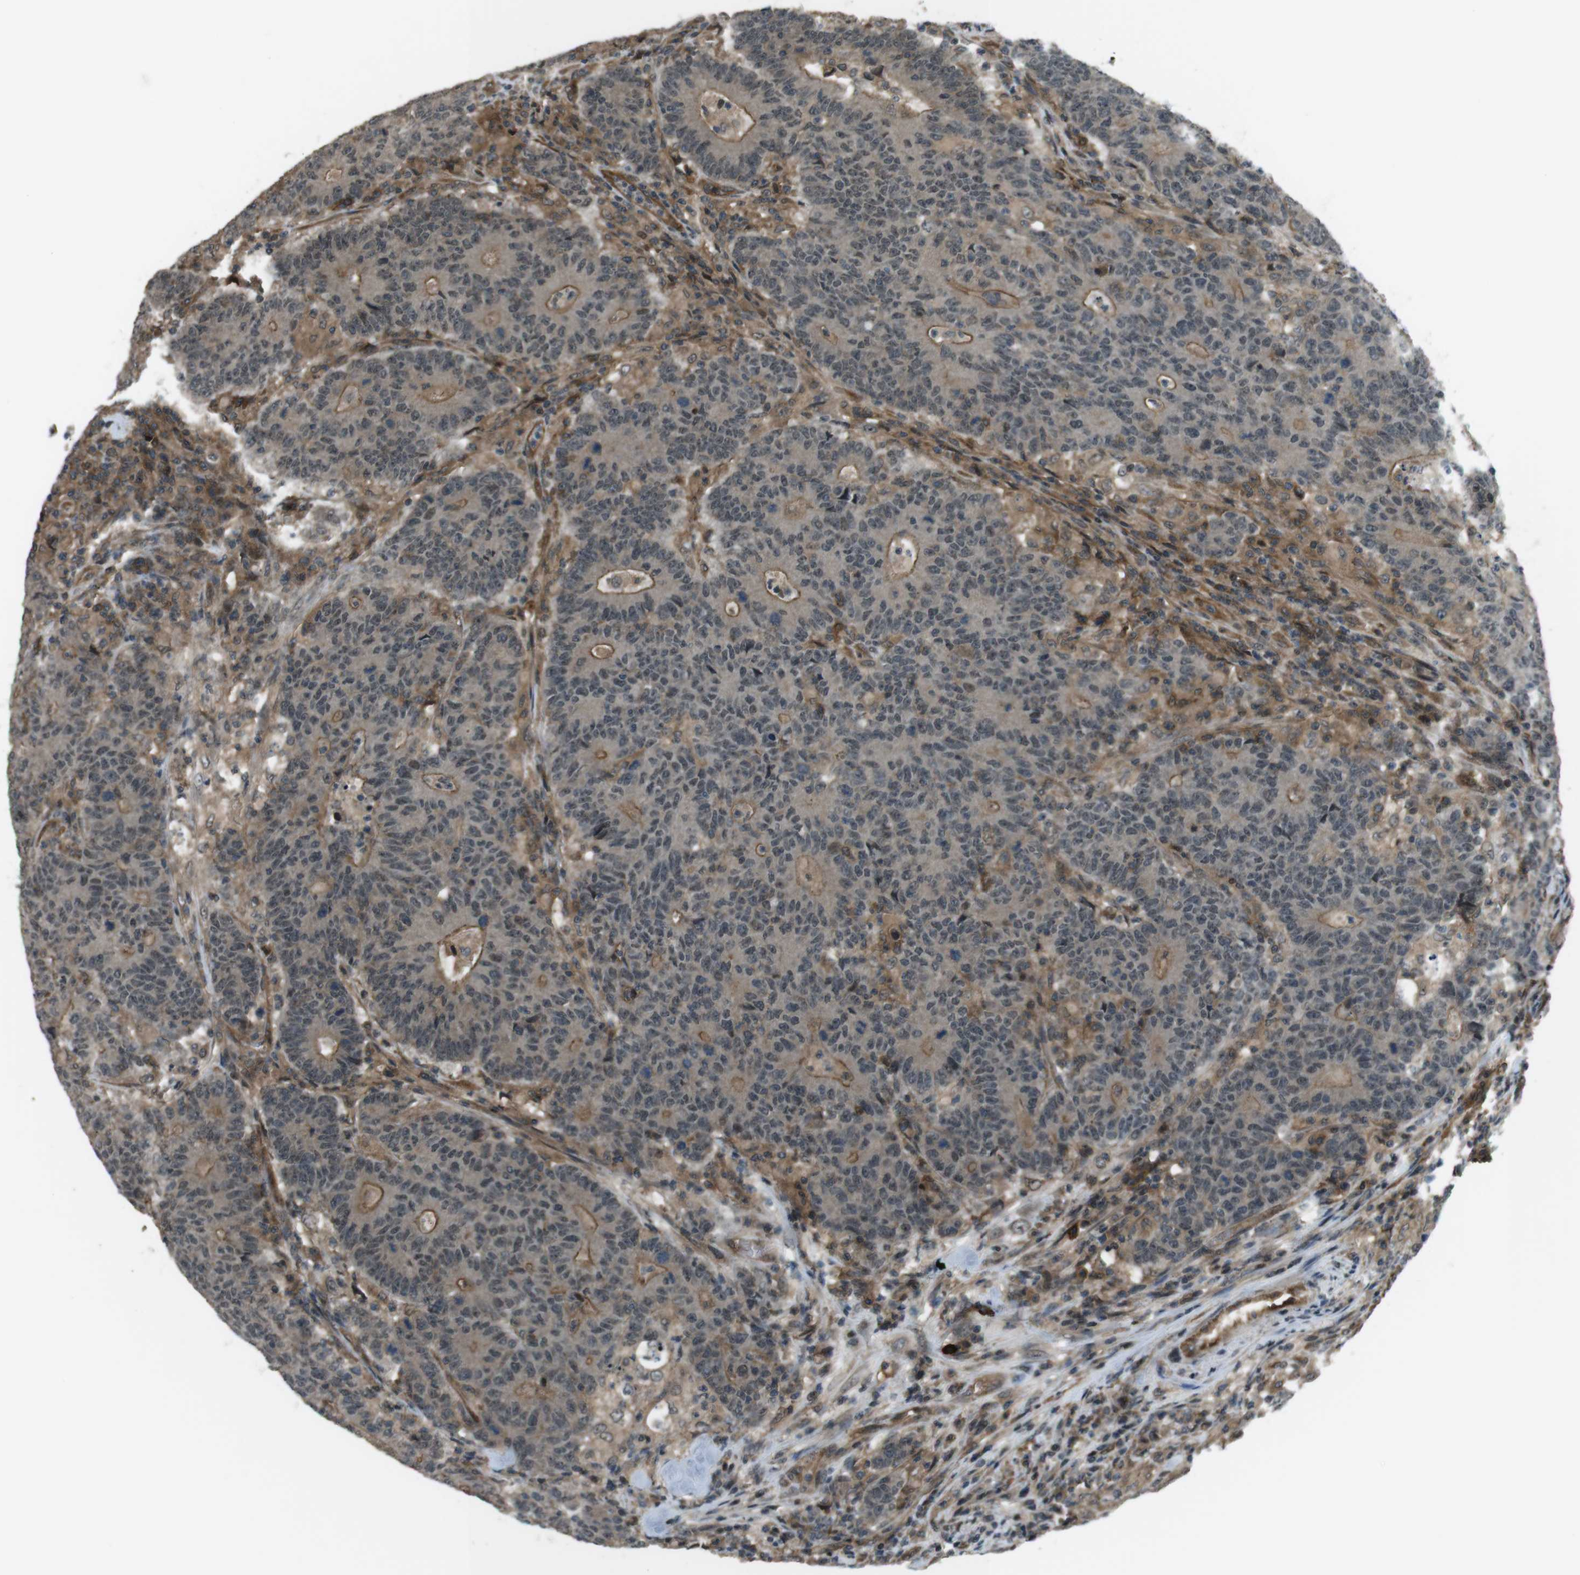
{"staining": {"intensity": "moderate", "quantity": "<25%", "location": "cytoplasmic/membranous,nuclear"}, "tissue": "colorectal cancer", "cell_type": "Tumor cells", "image_type": "cancer", "snomed": [{"axis": "morphology", "description": "Normal tissue, NOS"}, {"axis": "morphology", "description": "Adenocarcinoma, NOS"}, {"axis": "topography", "description": "Colon"}], "caption": "A histopathology image of colorectal cancer stained for a protein shows moderate cytoplasmic/membranous and nuclear brown staining in tumor cells. (DAB (3,3'-diaminobenzidine) IHC with brightfield microscopy, high magnification).", "gene": "TIAM2", "patient": {"sex": "female", "age": 75}}